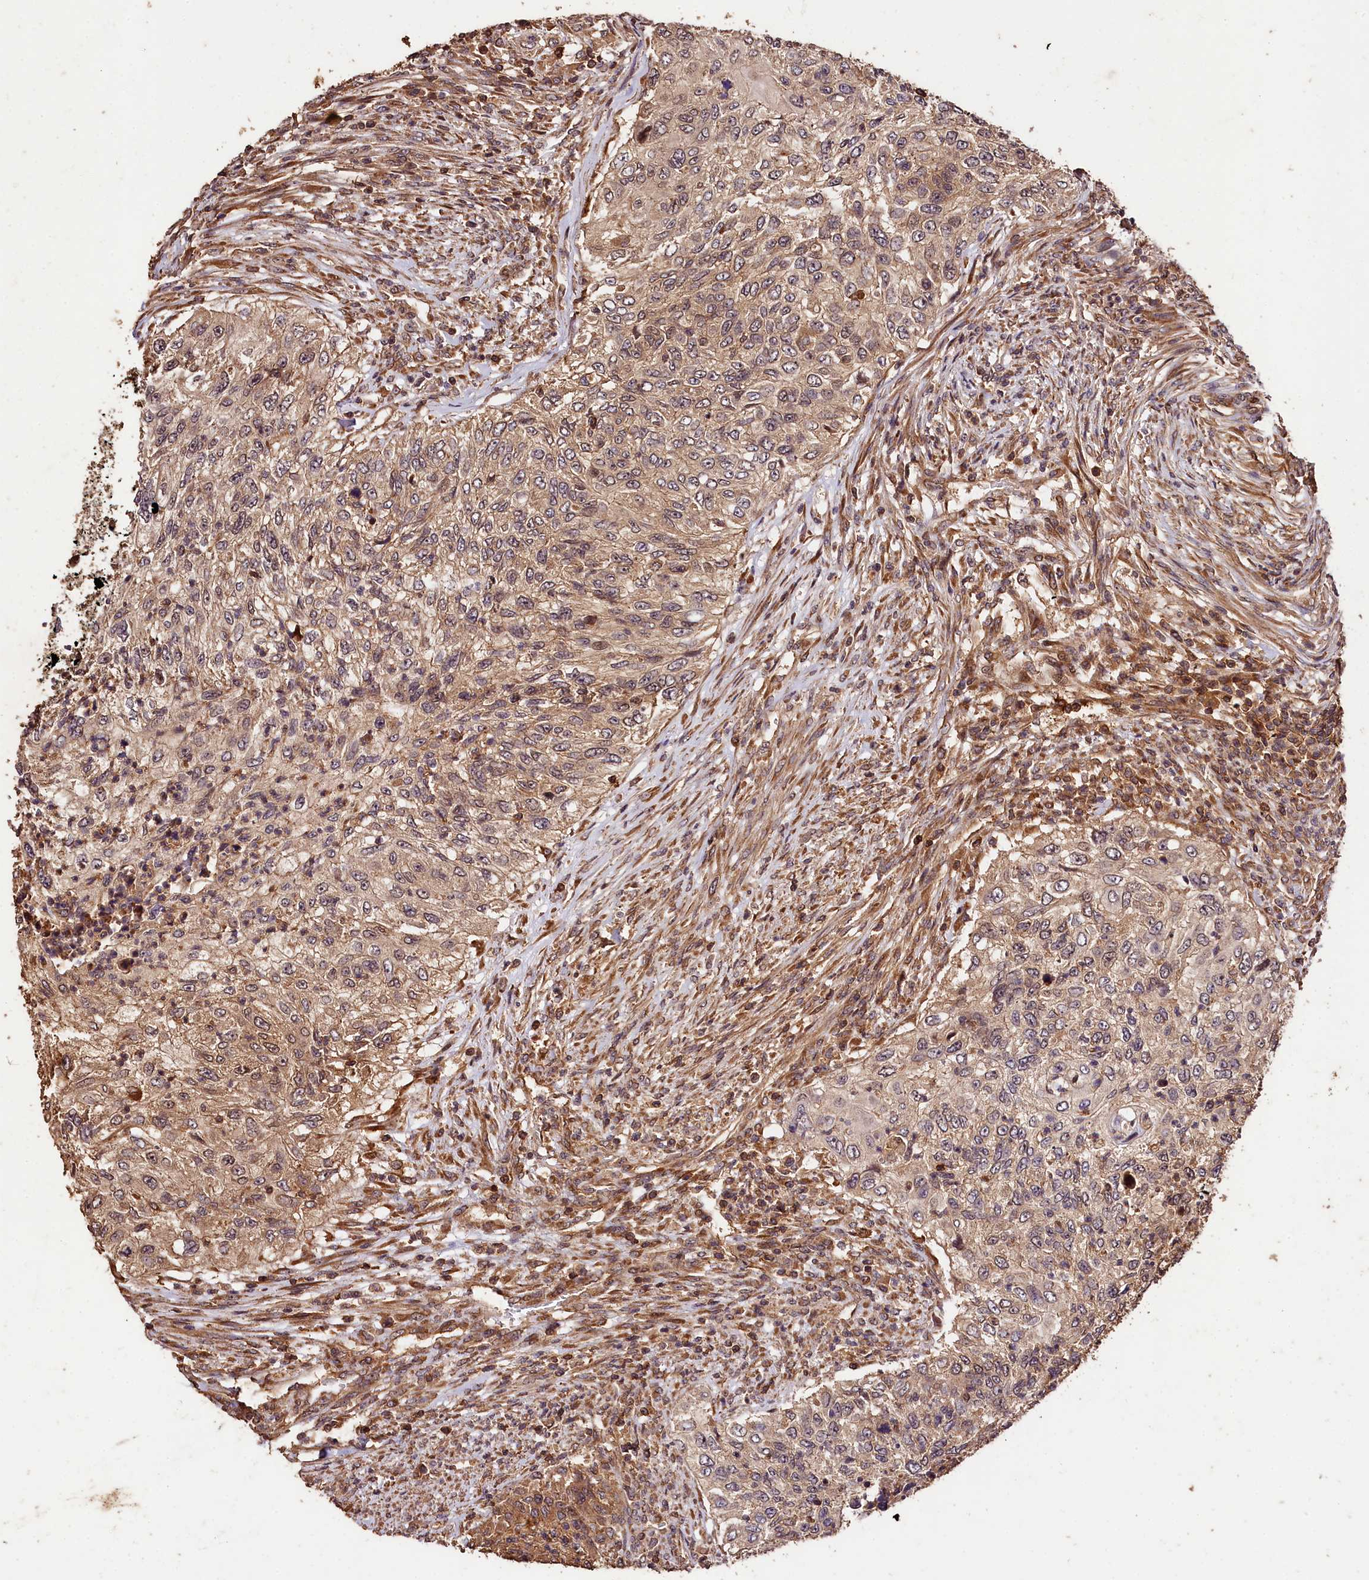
{"staining": {"intensity": "weak", "quantity": ">75%", "location": "cytoplasmic/membranous"}, "tissue": "urothelial cancer", "cell_type": "Tumor cells", "image_type": "cancer", "snomed": [{"axis": "morphology", "description": "Urothelial carcinoma, High grade"}, {"axis": "topography", "description": "Urinary bladder"}], "caption": "A photomicrograph of human high-grade urothelial carcinoma stained for a protein shows weak cytoplasmic/membranous brown staining in tumor cells.", "gene": "KPTN", "patient": {"sex": "female", "age": 60}}